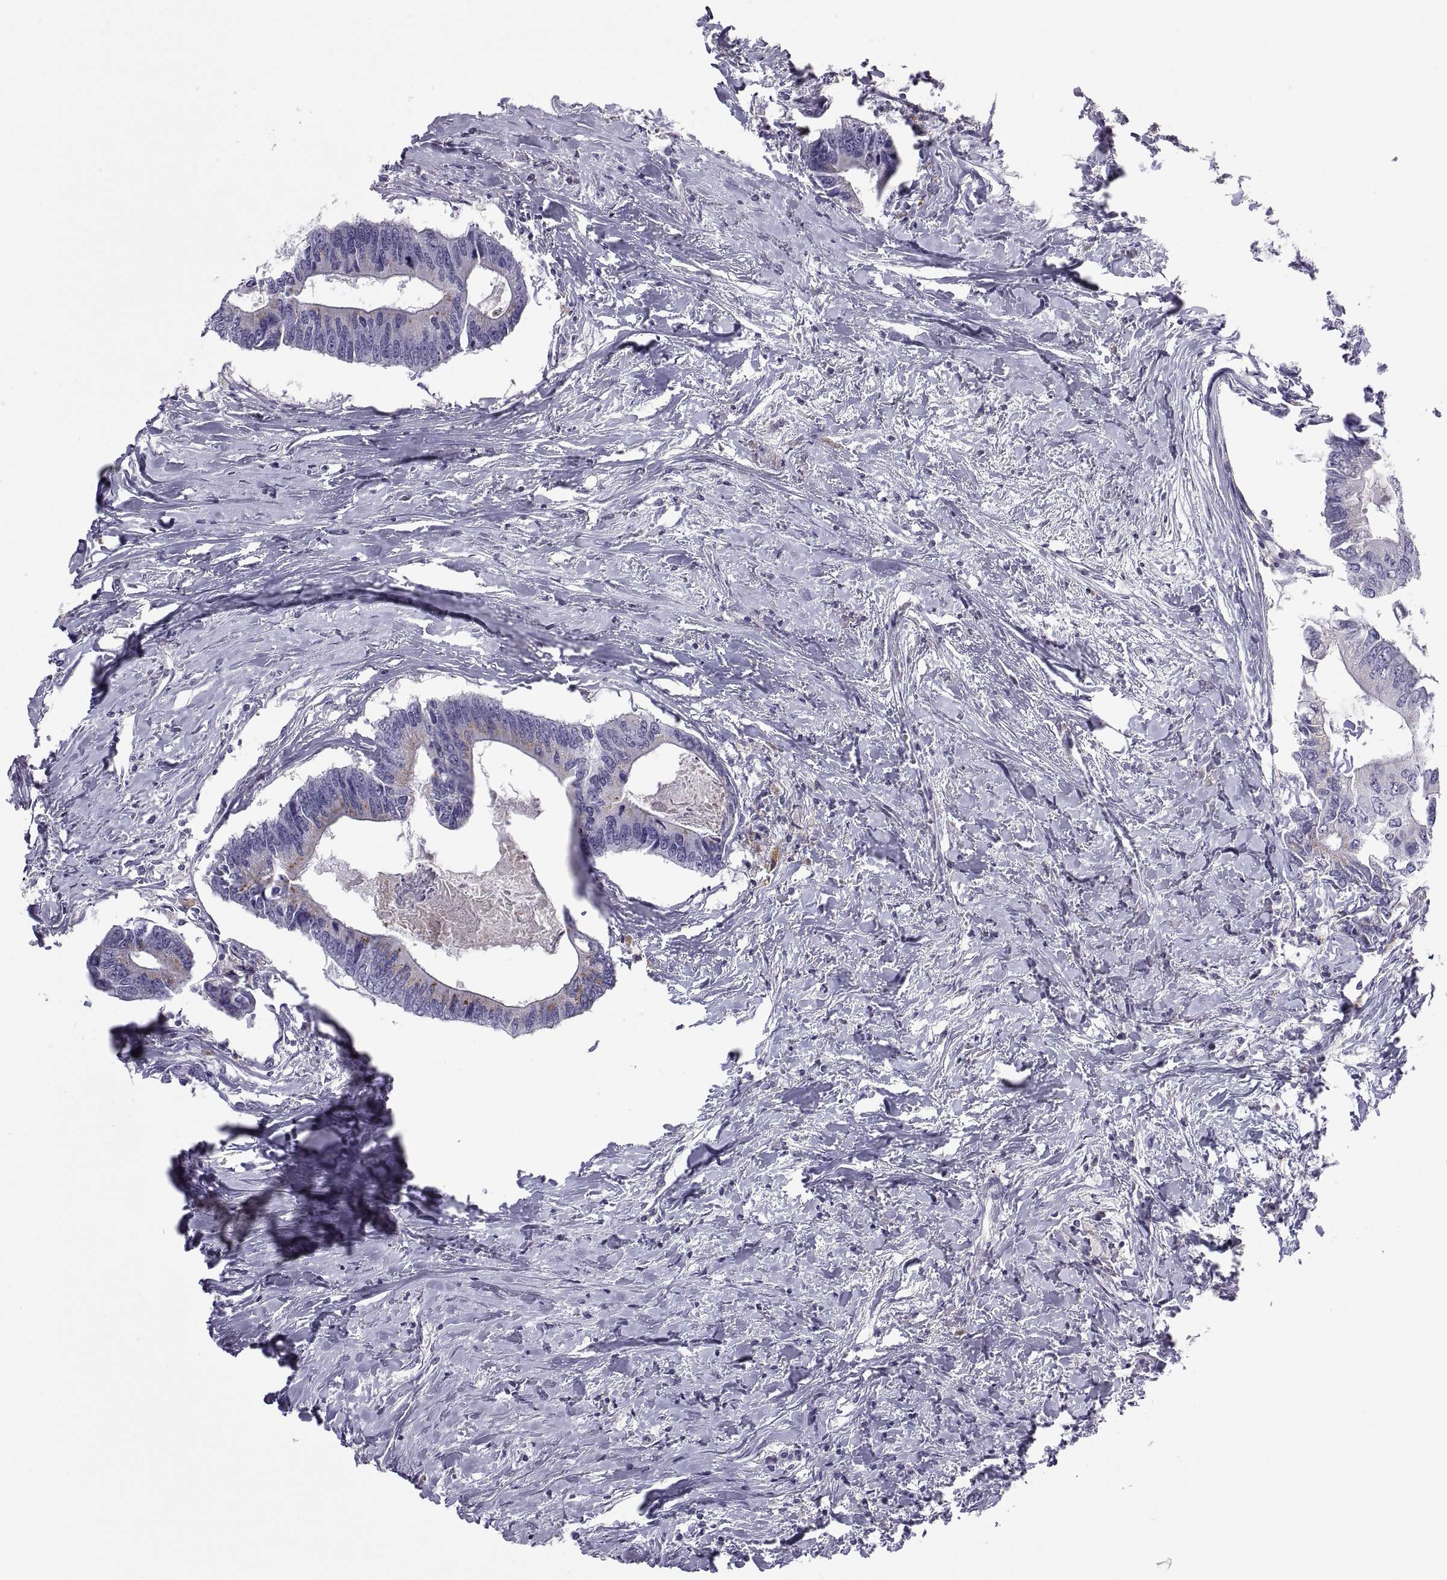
{"staining": {"intensity": "negative", "quantity": "none", "location": "none"}, "tissue": "colorectal cancer", "cell_type": "Tumor cells", "image_type": "cancer", "snomed": [{"axis": "morphology", "description": "Adenocarcinoma, NOS"}, {"axis": "topography", "description": "Colon"}], "caption": "Tumor cells are negative for brown protein staining in adenocarcinoma (colorectal).", "gene": "RGS19", "patient": {"sex": "male", "age": 53}}